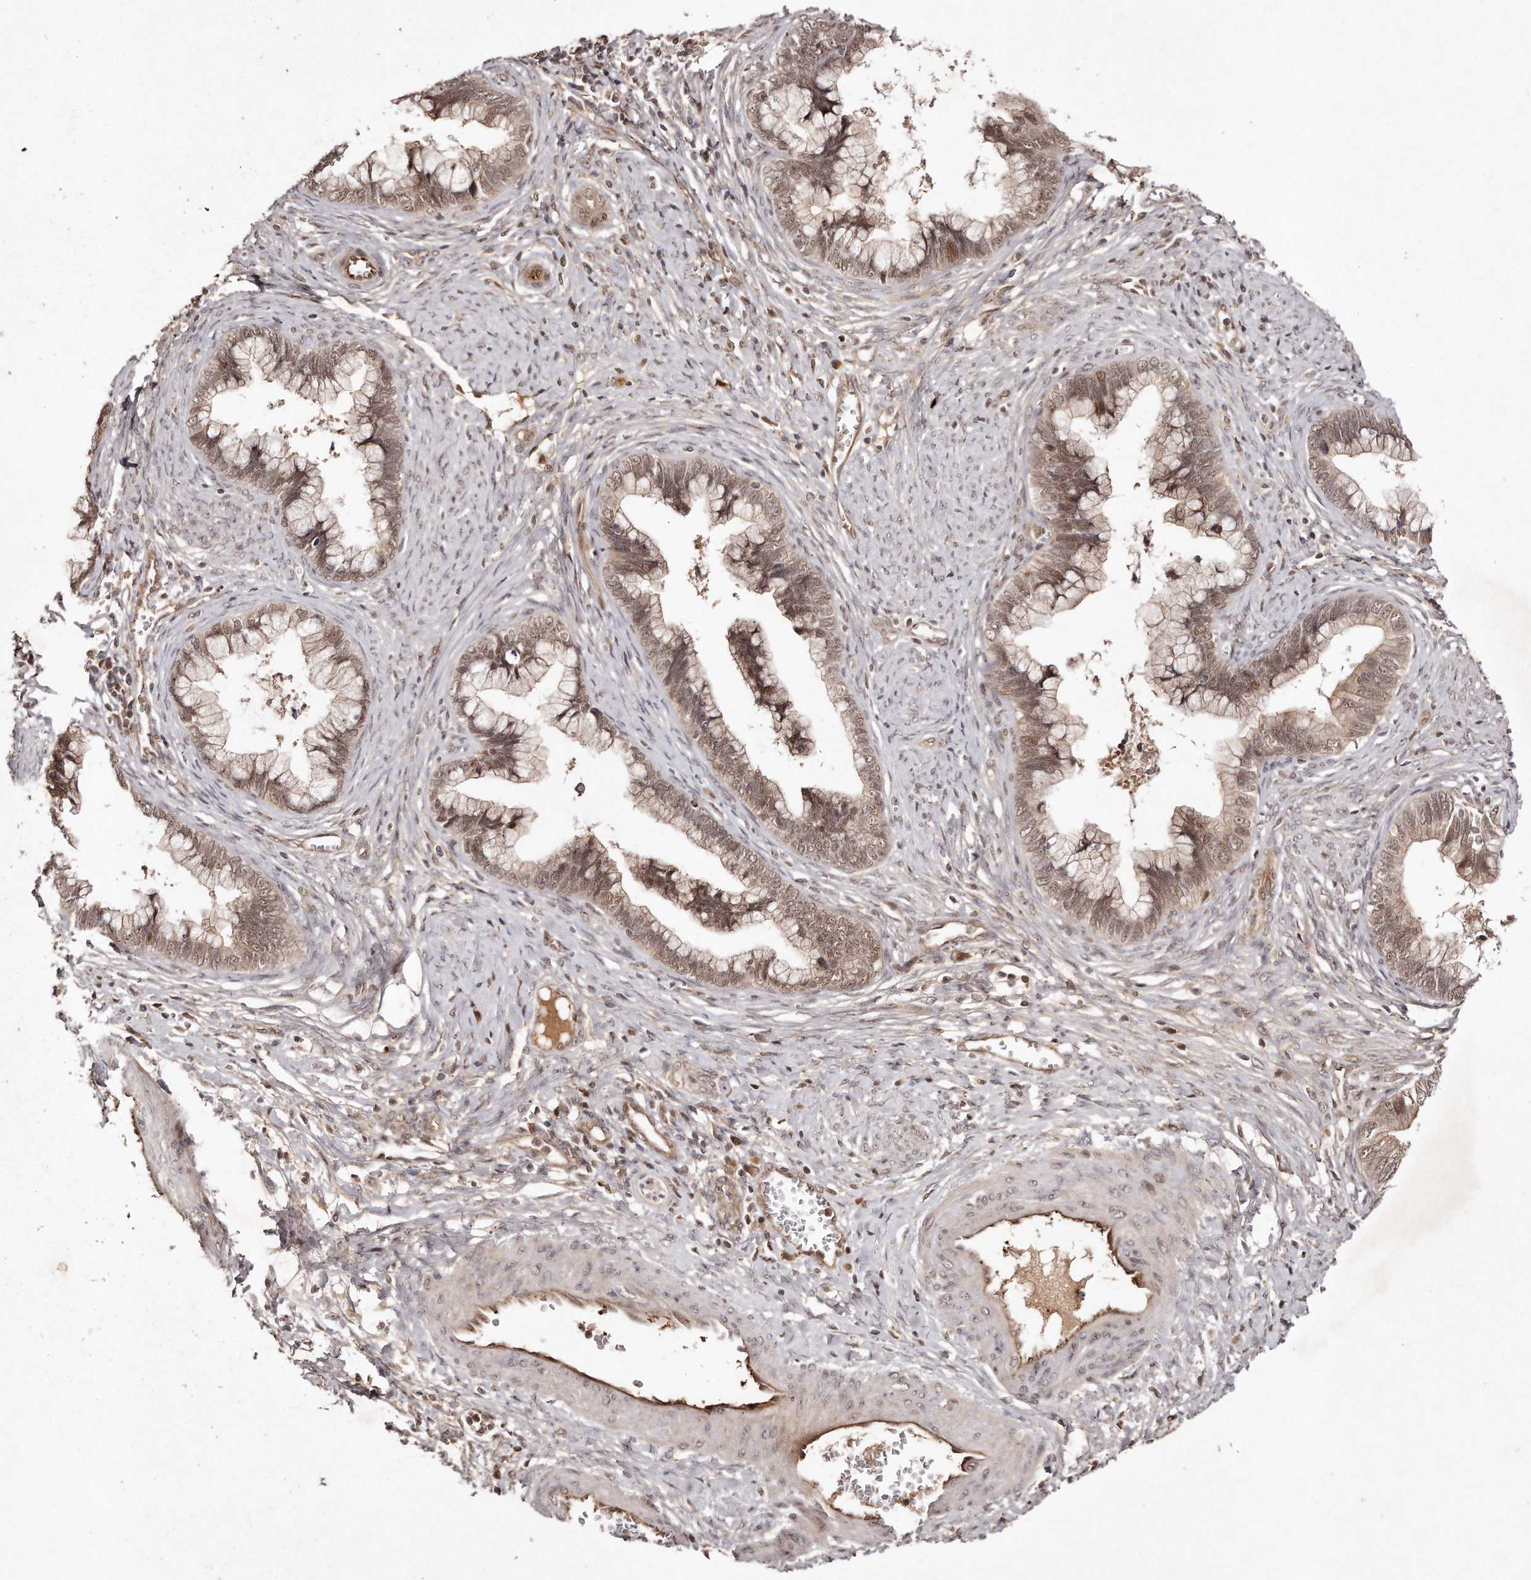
{"staining": {"intensity": "moderate", "quantity": ">75%", "location": "cytoplasmic/membranous,nuclear"}, "tissue": "cervical cancer", "cell_type": "Tumor cells", "image_type": "cancer", "snomed": [{"axis": "morphology", "description": "Adenocarcinoma, NOS"}, {"axis": "topography", "description": "Cervix"}], "caption": "There is medium levels of moderate cytoplasmic/membranous and nuclear expression in tumor cells of cervical cancer (adenocarcinoma), as demonstrated by immunohistochemical staining (brown color).", "gene": "SOX4", "patient": {"sex": "female", "age": 44}}